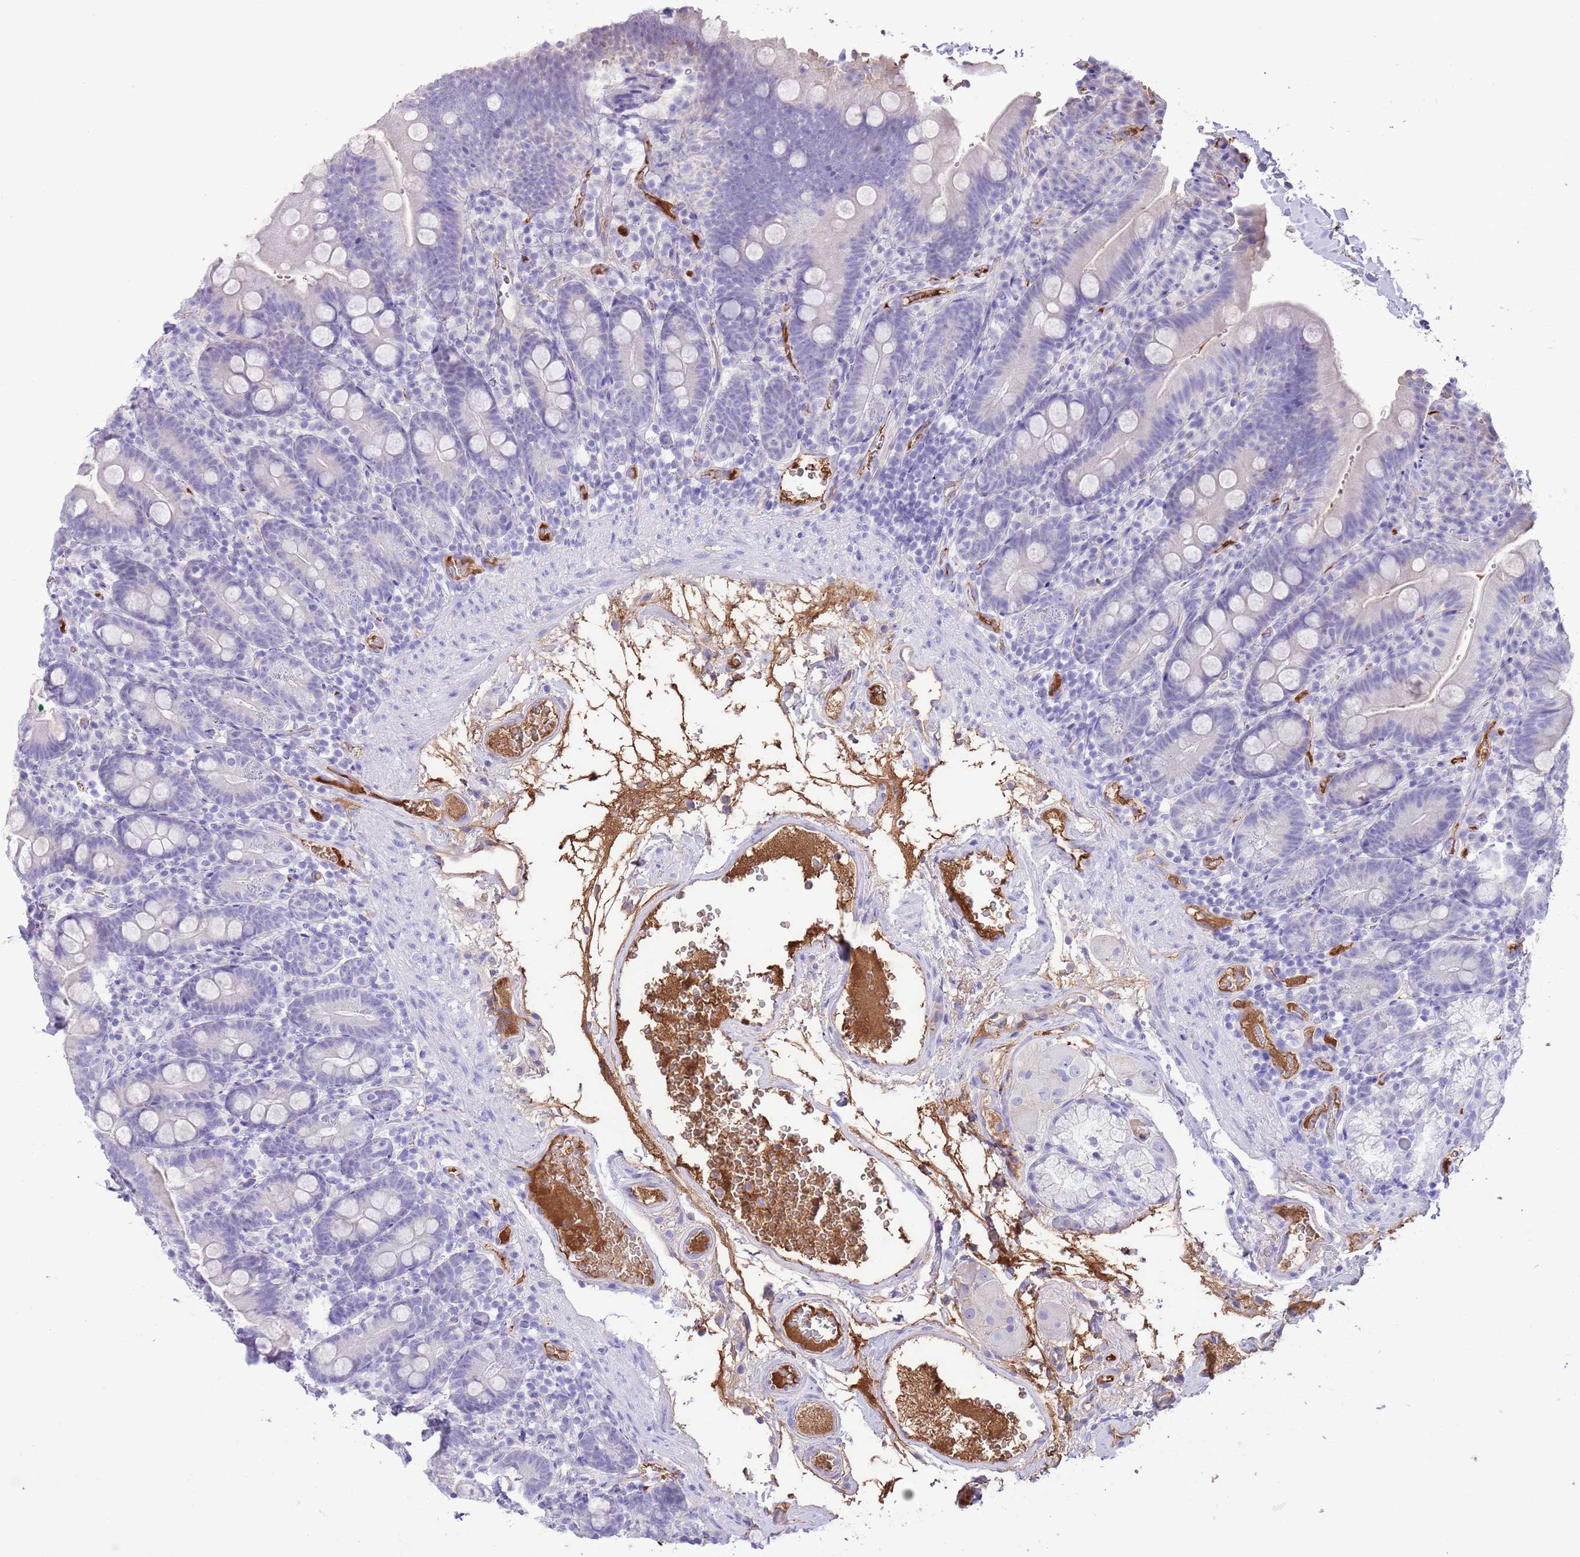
{"staining": {"intensity": "negative", "quantity": "none", "location": "none"}, "tissue": "duodenum", "cell_type": "Glandular cells", "image_type": "normal", "snomed": [{"axis": "morphology", "description": "Normal tissue, NOS"}, {"axis": "topography", "description": "Duodenum"}], "caption": "Benign duodenum was stained to show a protein in brown. There is no significant staining in glandular cells. The staining is performed using DAB (3,3'-diaminobenzidine) brown chromogen with nuclei counter-stained in using hematoxylin.", "gene": "IGF1", "patient": {"sex": "female", "age": 67}}